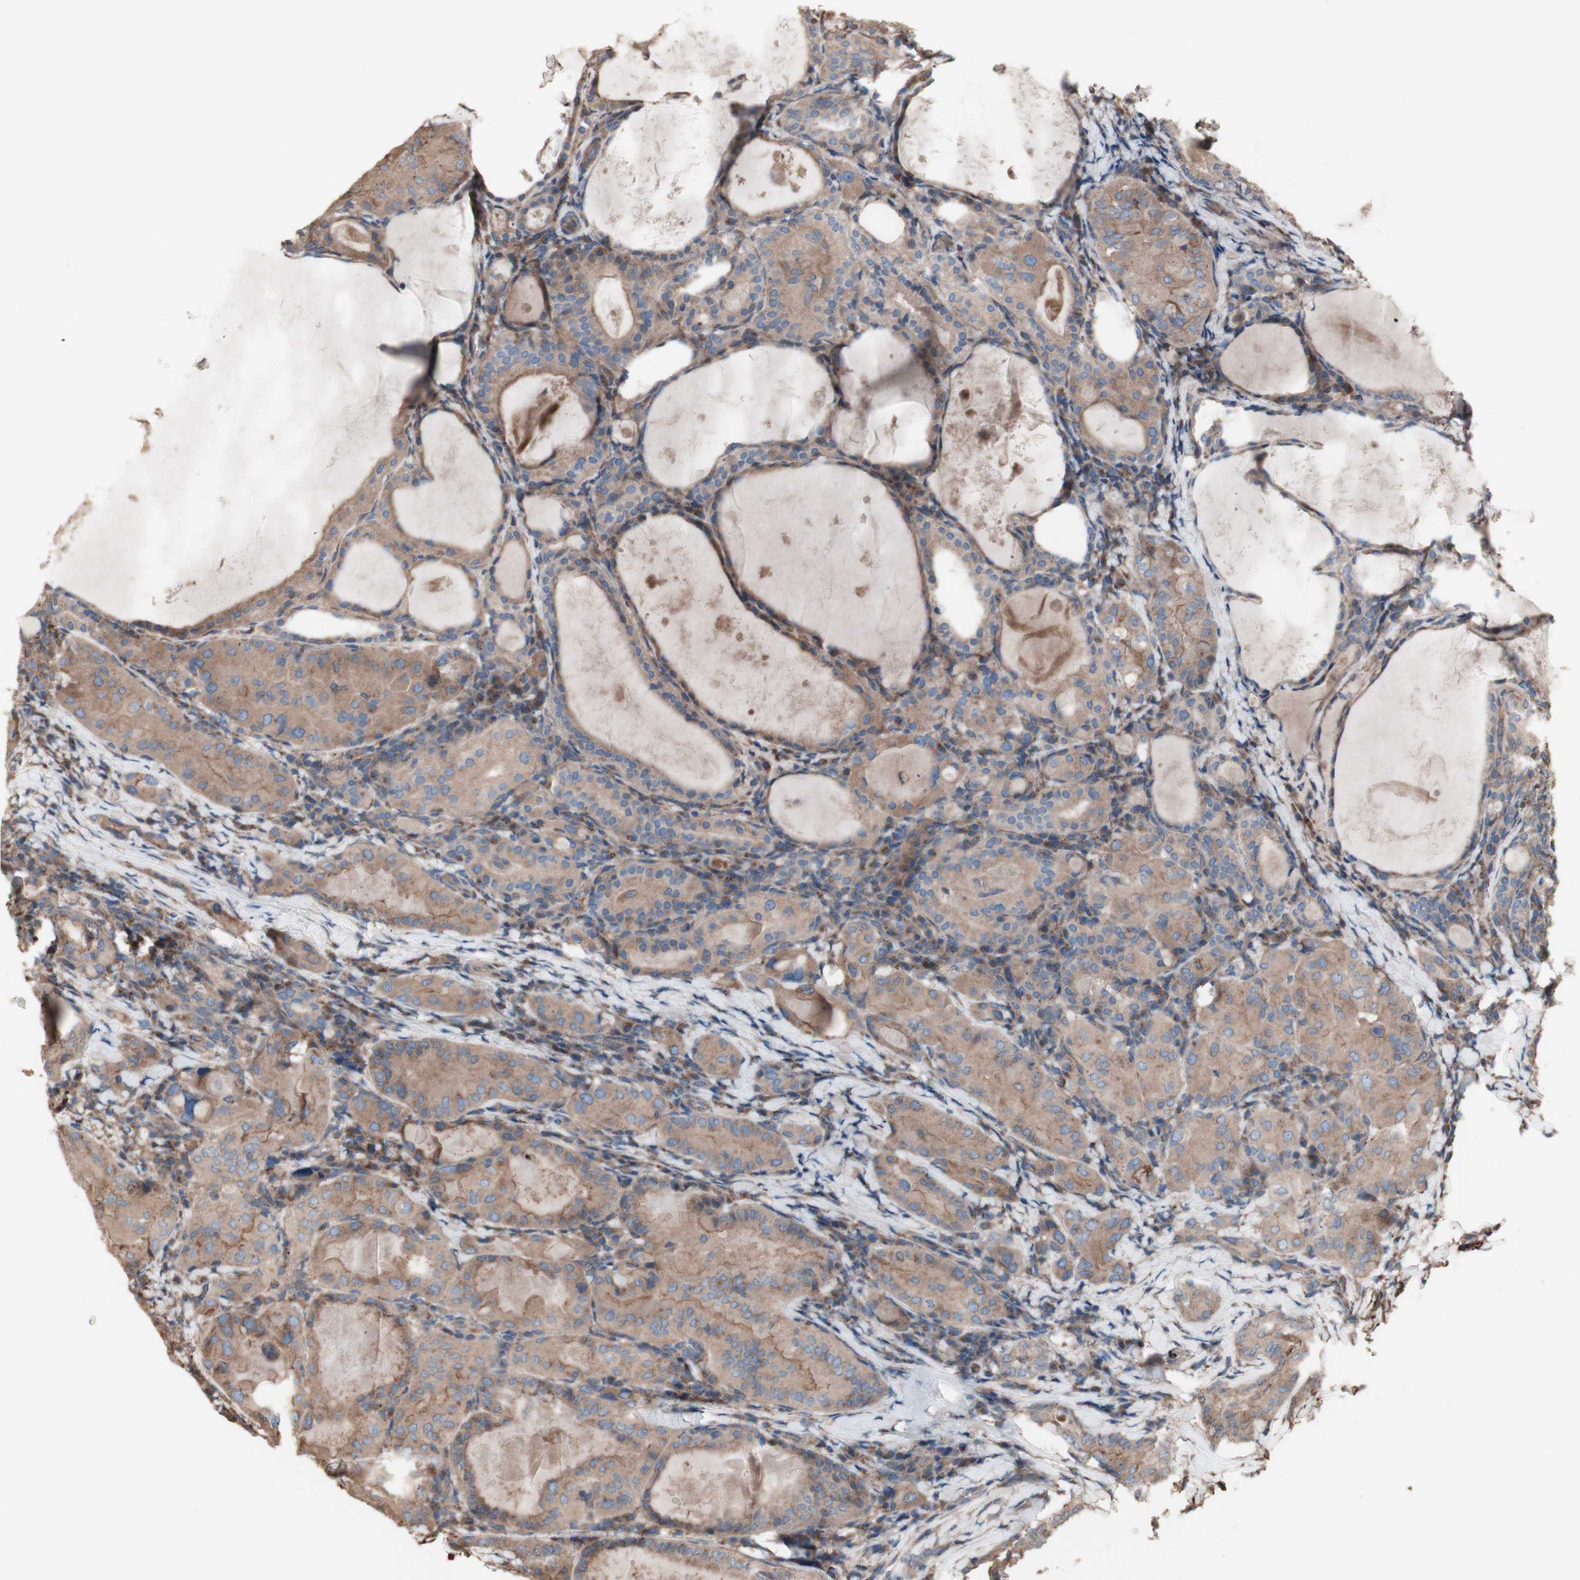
{"staining": {"intensity": "moderate", "quantity": ">75%", "location": "cytoplasmic/membranous"}, "tissue": "thyroid cancer", "cell_type": "Tumor cells", "image_type": "cancer", "snomed": [{"axis": "morphology", "description": "Papillary adenocarcinoma, NOS"}, {"axis": "topography", "description": "Thyroid gland"}], "caption": "This micrograph displays immunohistochemistry staining of papillary adenocarcinoma (thyroid), with medium moderate cytoplasmic/membranous positivity in approximately >75% of tumor cells.", "gene": "COPB1", "patient": {"sex": "female", "age": 42}}